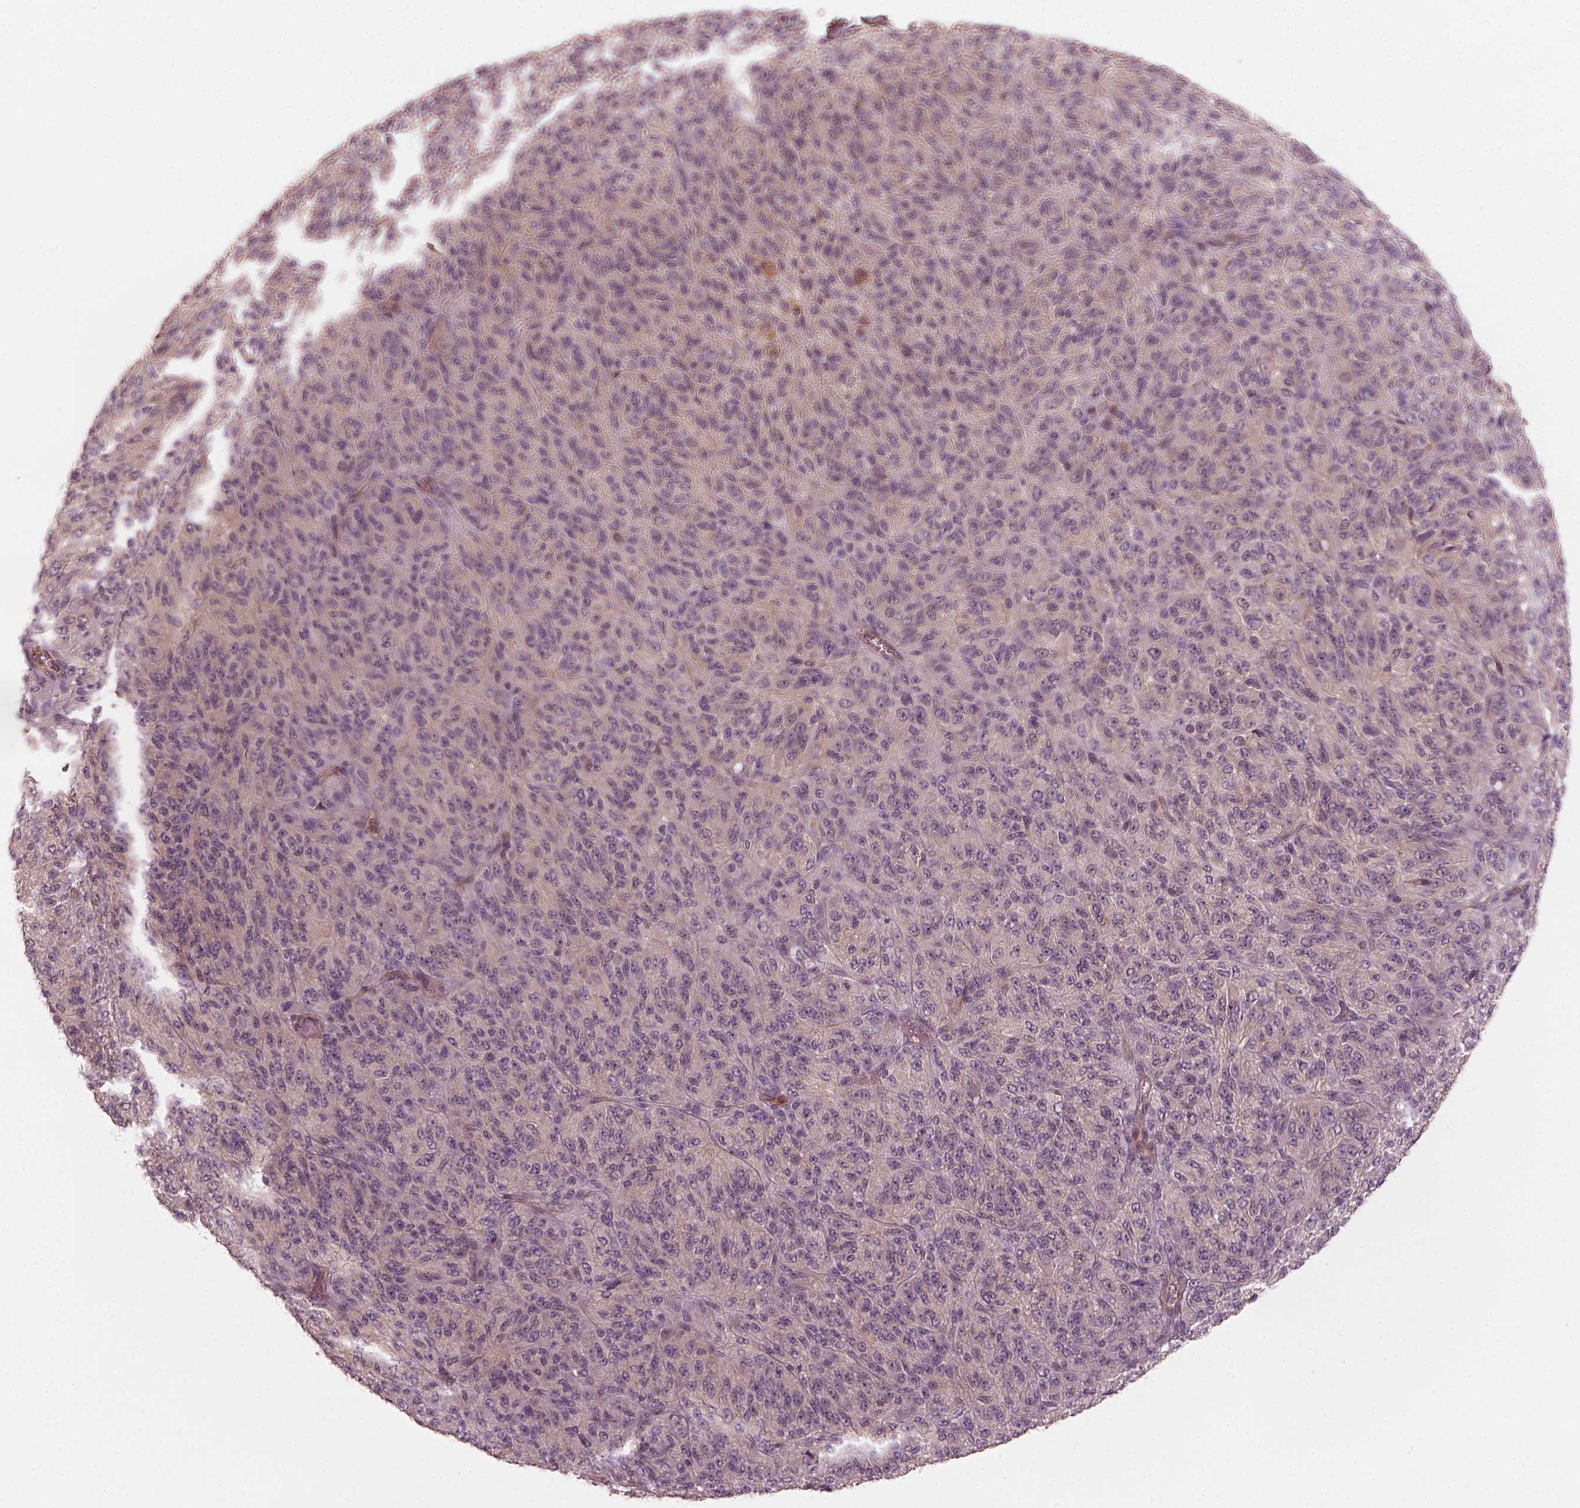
{"staining": {"intensity": "weak", "quantity": "<25%", "location": "cytoplasmic/membranous"}, "tissue": "melanoma", "cell_type": "Tumor cells", "image_type": "cancer", "snomed": [{"axis": "morphology", "description": "Malignant melanoma, Metastatic site"}, {"axis": "topography", "description": "Brain"}], "caption": "The photomicrograph exhibits no significant expression in tumor cells of malignant melanoma (metastatic site).", "gene": "FAM107B", "patient": {"sex": "female", "age": 56}}